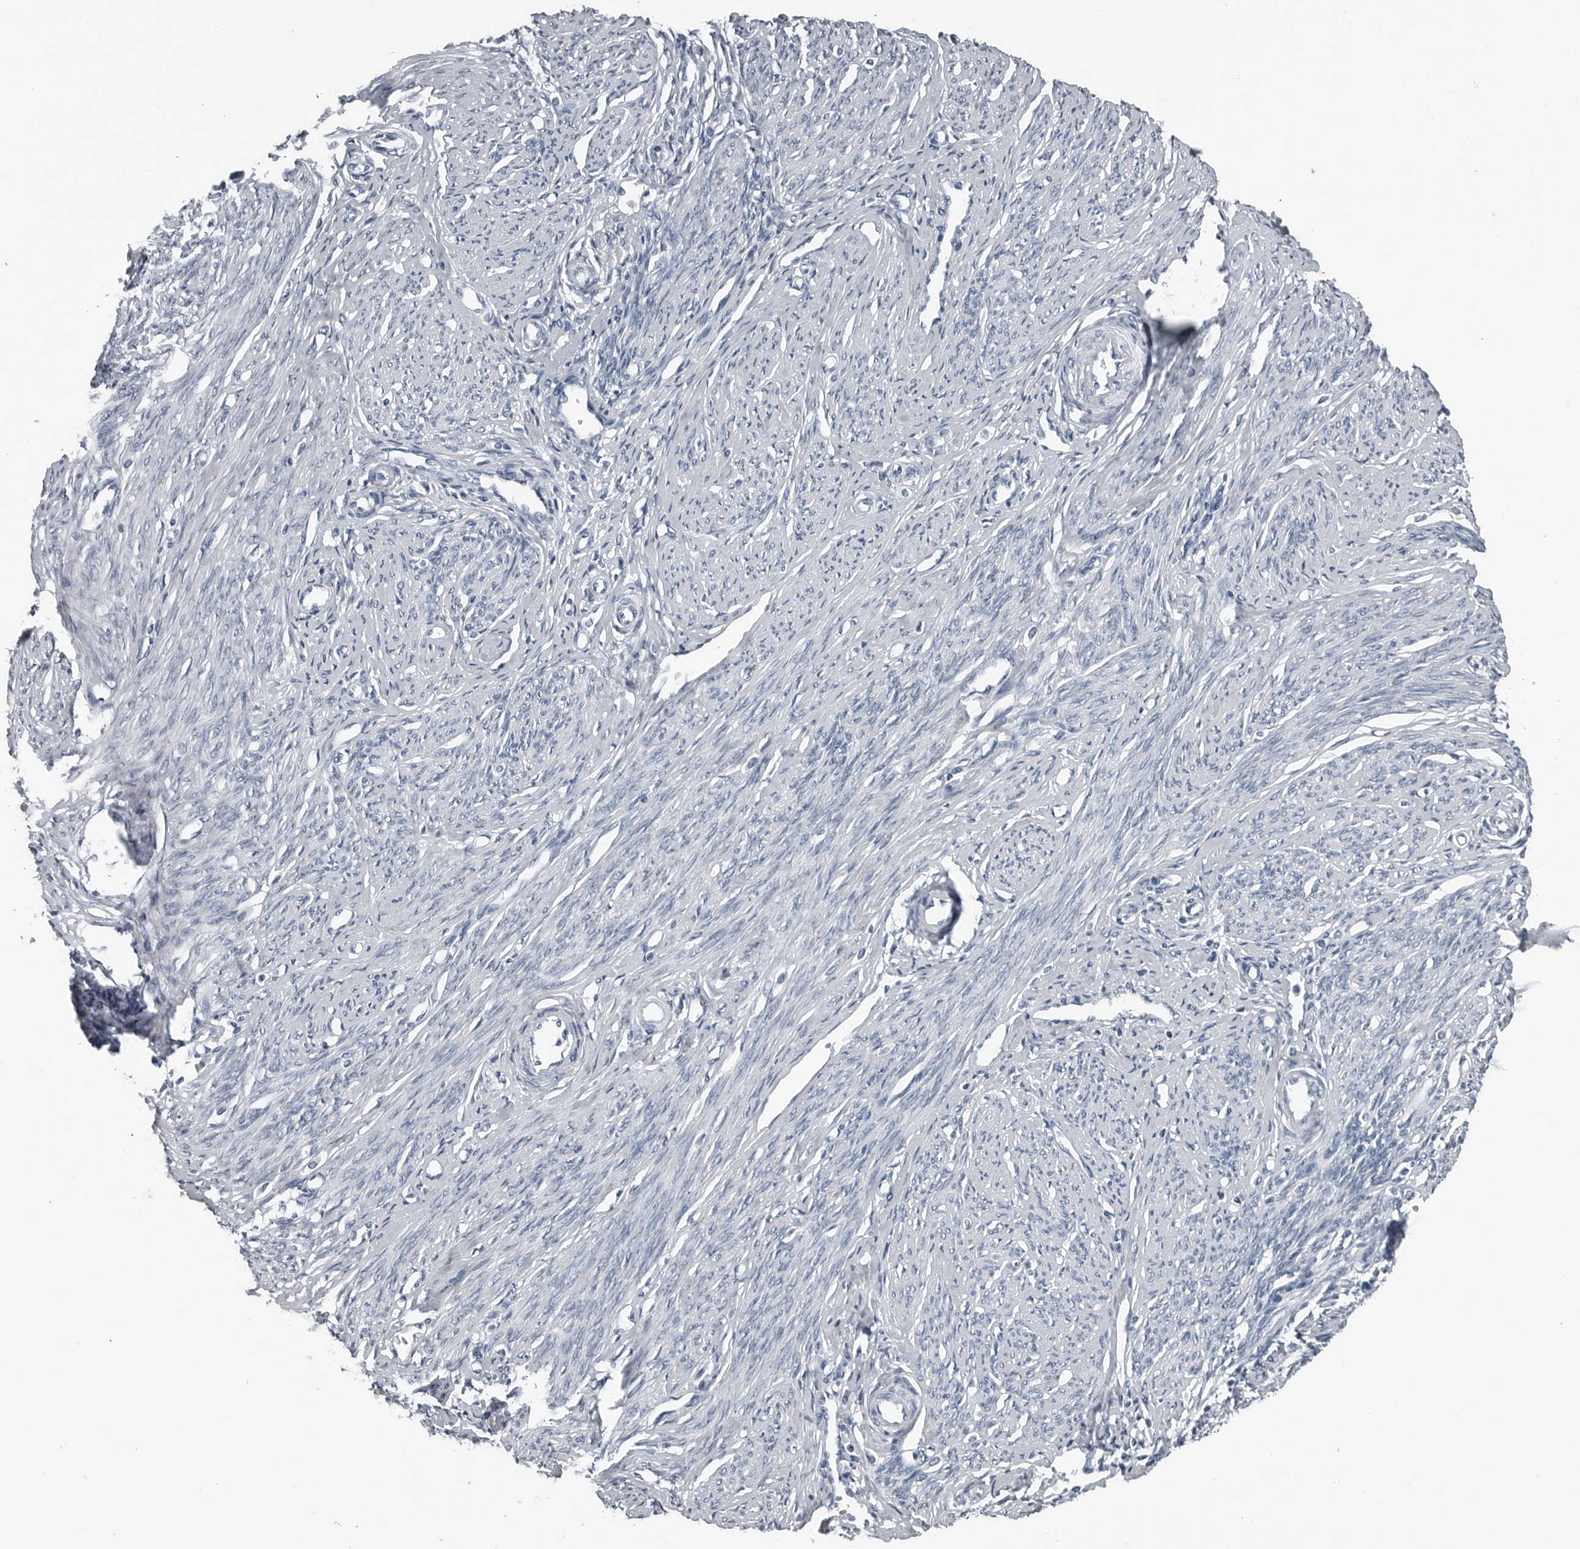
{"staining": {"intensity": "negative", "quantity": "none", "location": "none"}, "tissue": "endometrium", "cell_type": "Cells in endometrial stroma", "image_type": "normal", "snomed": [{"axis": "morphology", "description": "Normal tissue, NOS"}, {"axis": "topography", "description": "Endometrium"}], "caption": "Endometrium stained for a protein using immunohistochemistry (IHC) exhibits no expression cells in endometrial stroma.", "gene": "SPINK1", "patient": {"sex": "female", "age": 56}}